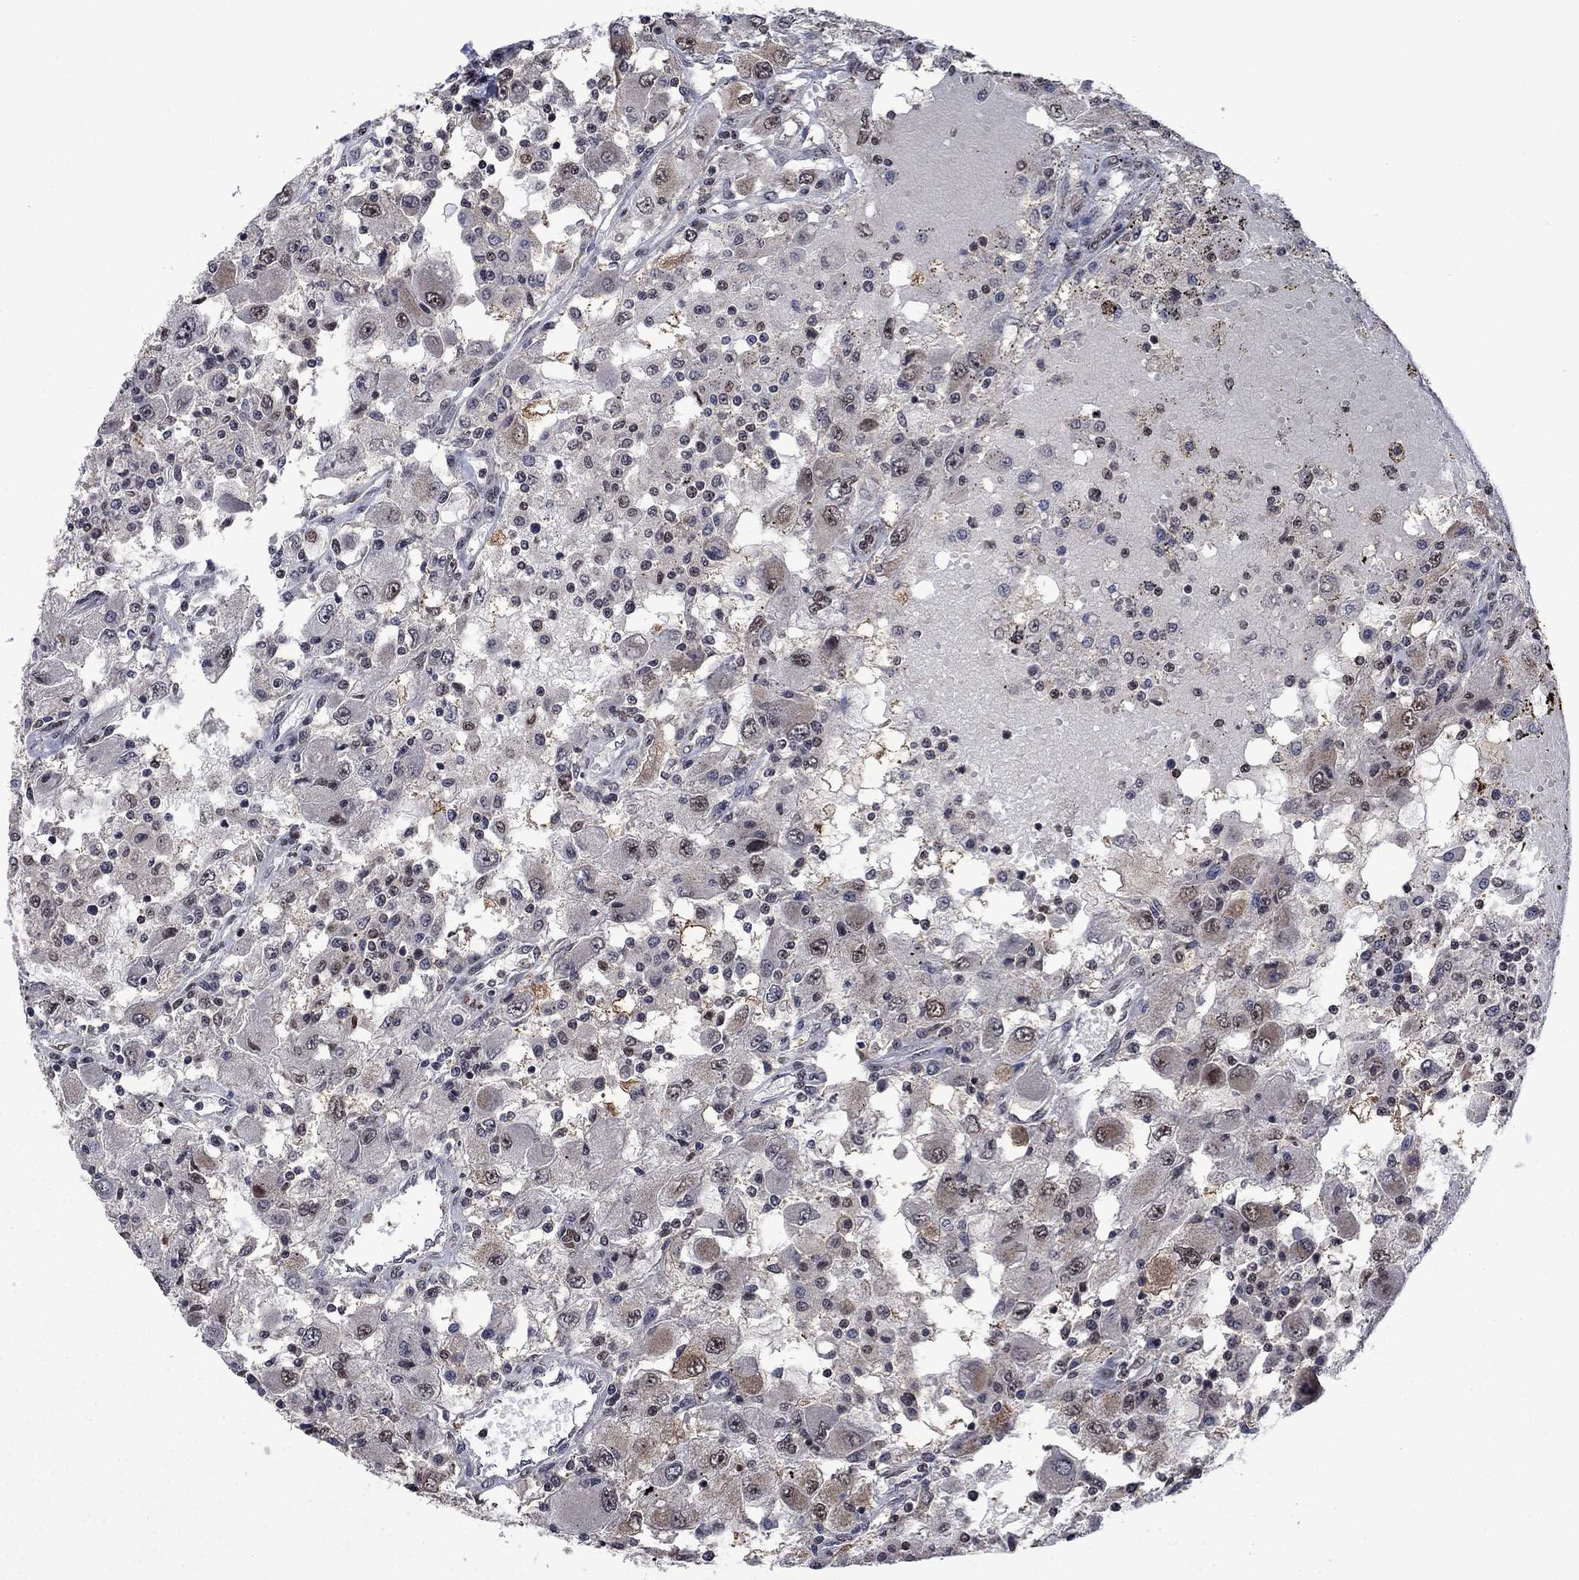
{"staining": {"intensity": "negative", "quantity": "none", "location": "none"}, "tissue": "renal cancer", "cell_type": "Tumor cells", "image_type": "cancer", "snomed": [{"axis": "morphology", "description": "Adenocarcinoma, NOS"}, {"axis": "topography", "description": "Kidney"}], "caption": "Renal cancer stained for a protein using IHC reveals no expression tumor cells.", "gene": "FBL", "patient": {"sex": "female", "age": 67}}